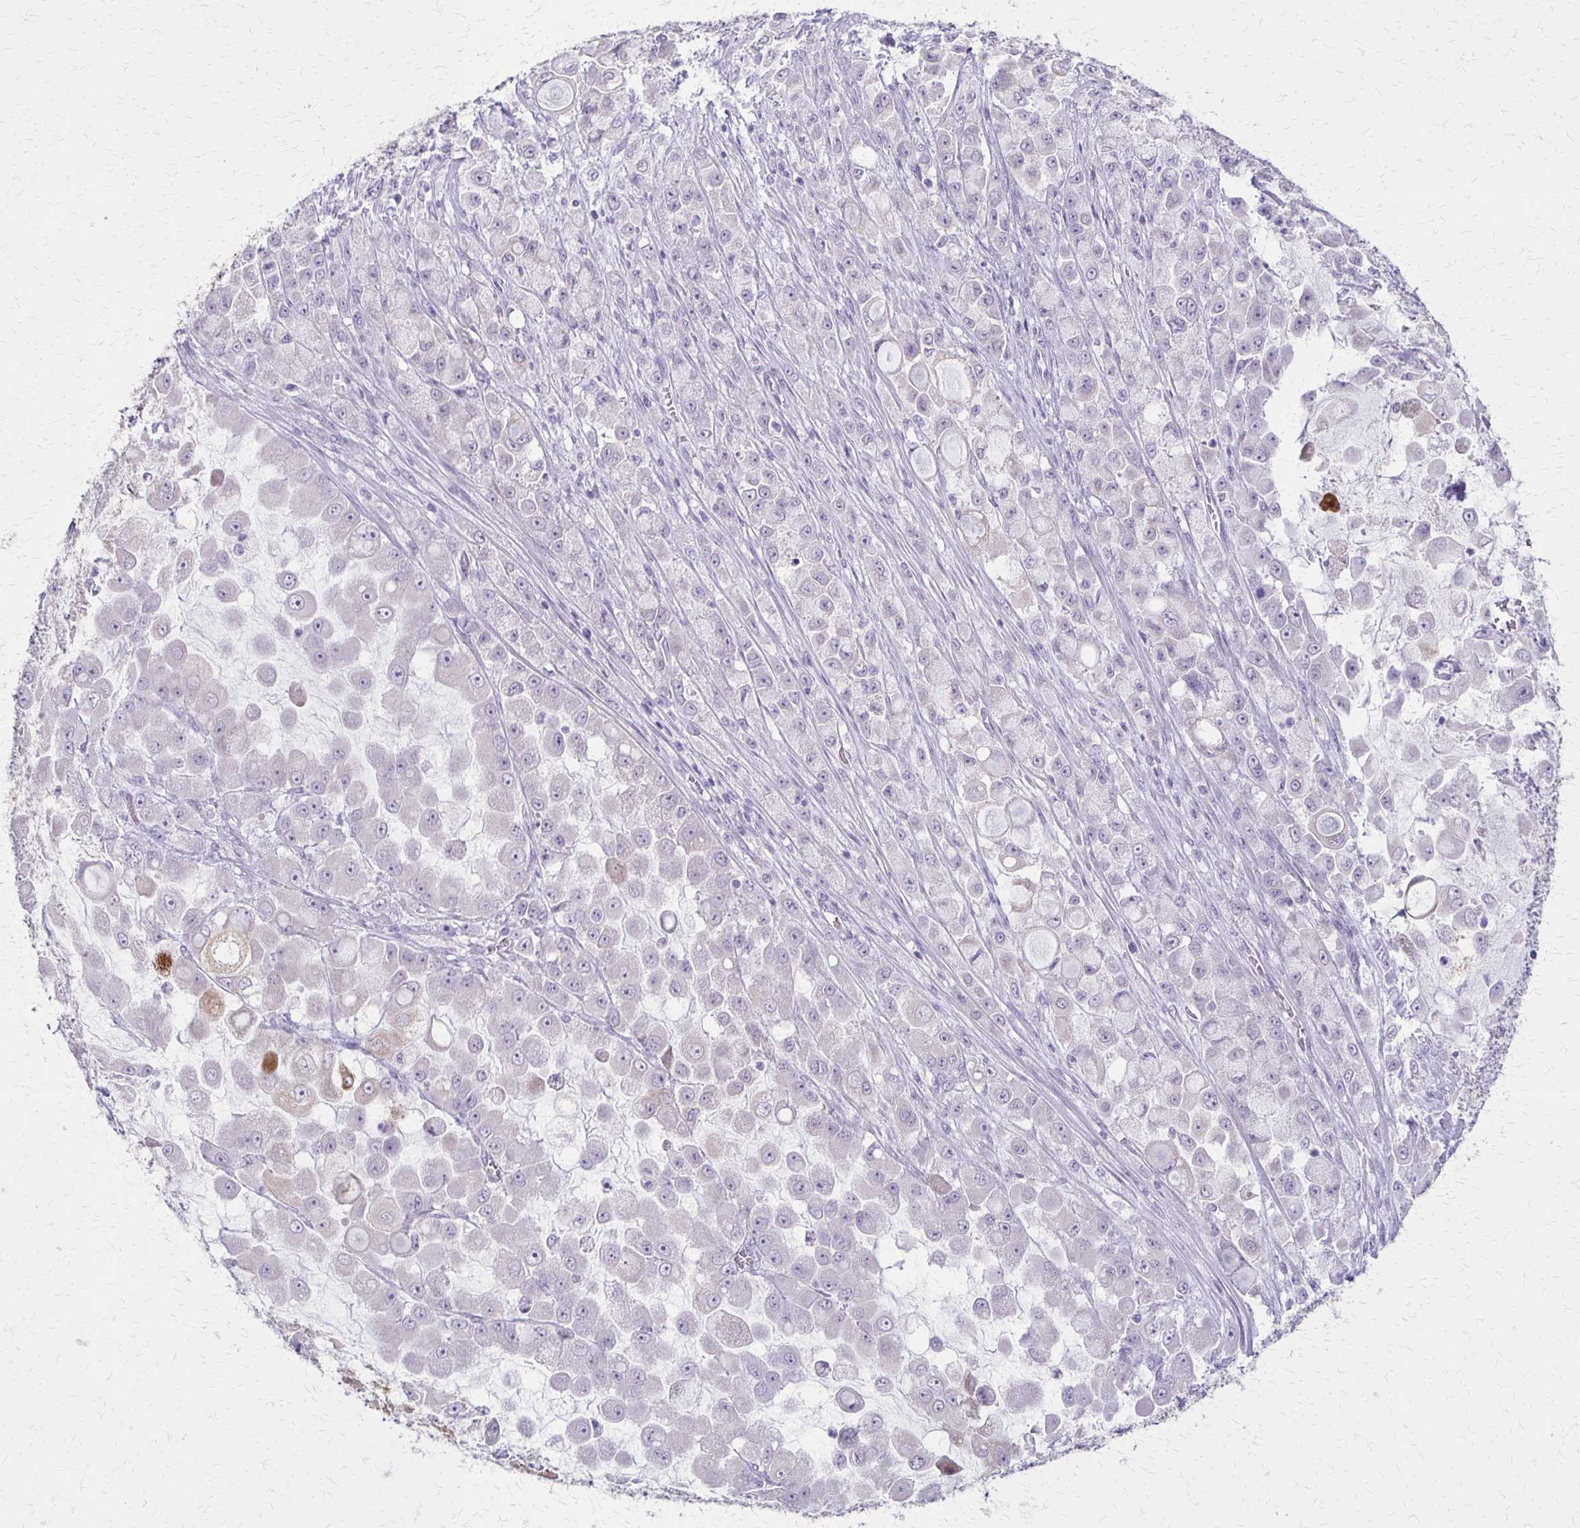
{"staining": {"intensity": "strong", "quantity": "<25%", "location": "cytoplasmic/membranous"}, "tissue": "stomach cancer", "cell_type": "Tumor cells", "image_type": "cancer", "snomed": [{"axis": "morphology", "description": "Adenocarcinoma, NOS"}, {"axis": "topography", "description": "Stomach"}], "caption": "Protein expression analysis of stomach adenocarcinoma shows strong cytoplasmic/membranous expression in approximately <25% of tumor cells.", "gene": "SLC35E2B", "patient": {"sex": "female", "age": 76}}